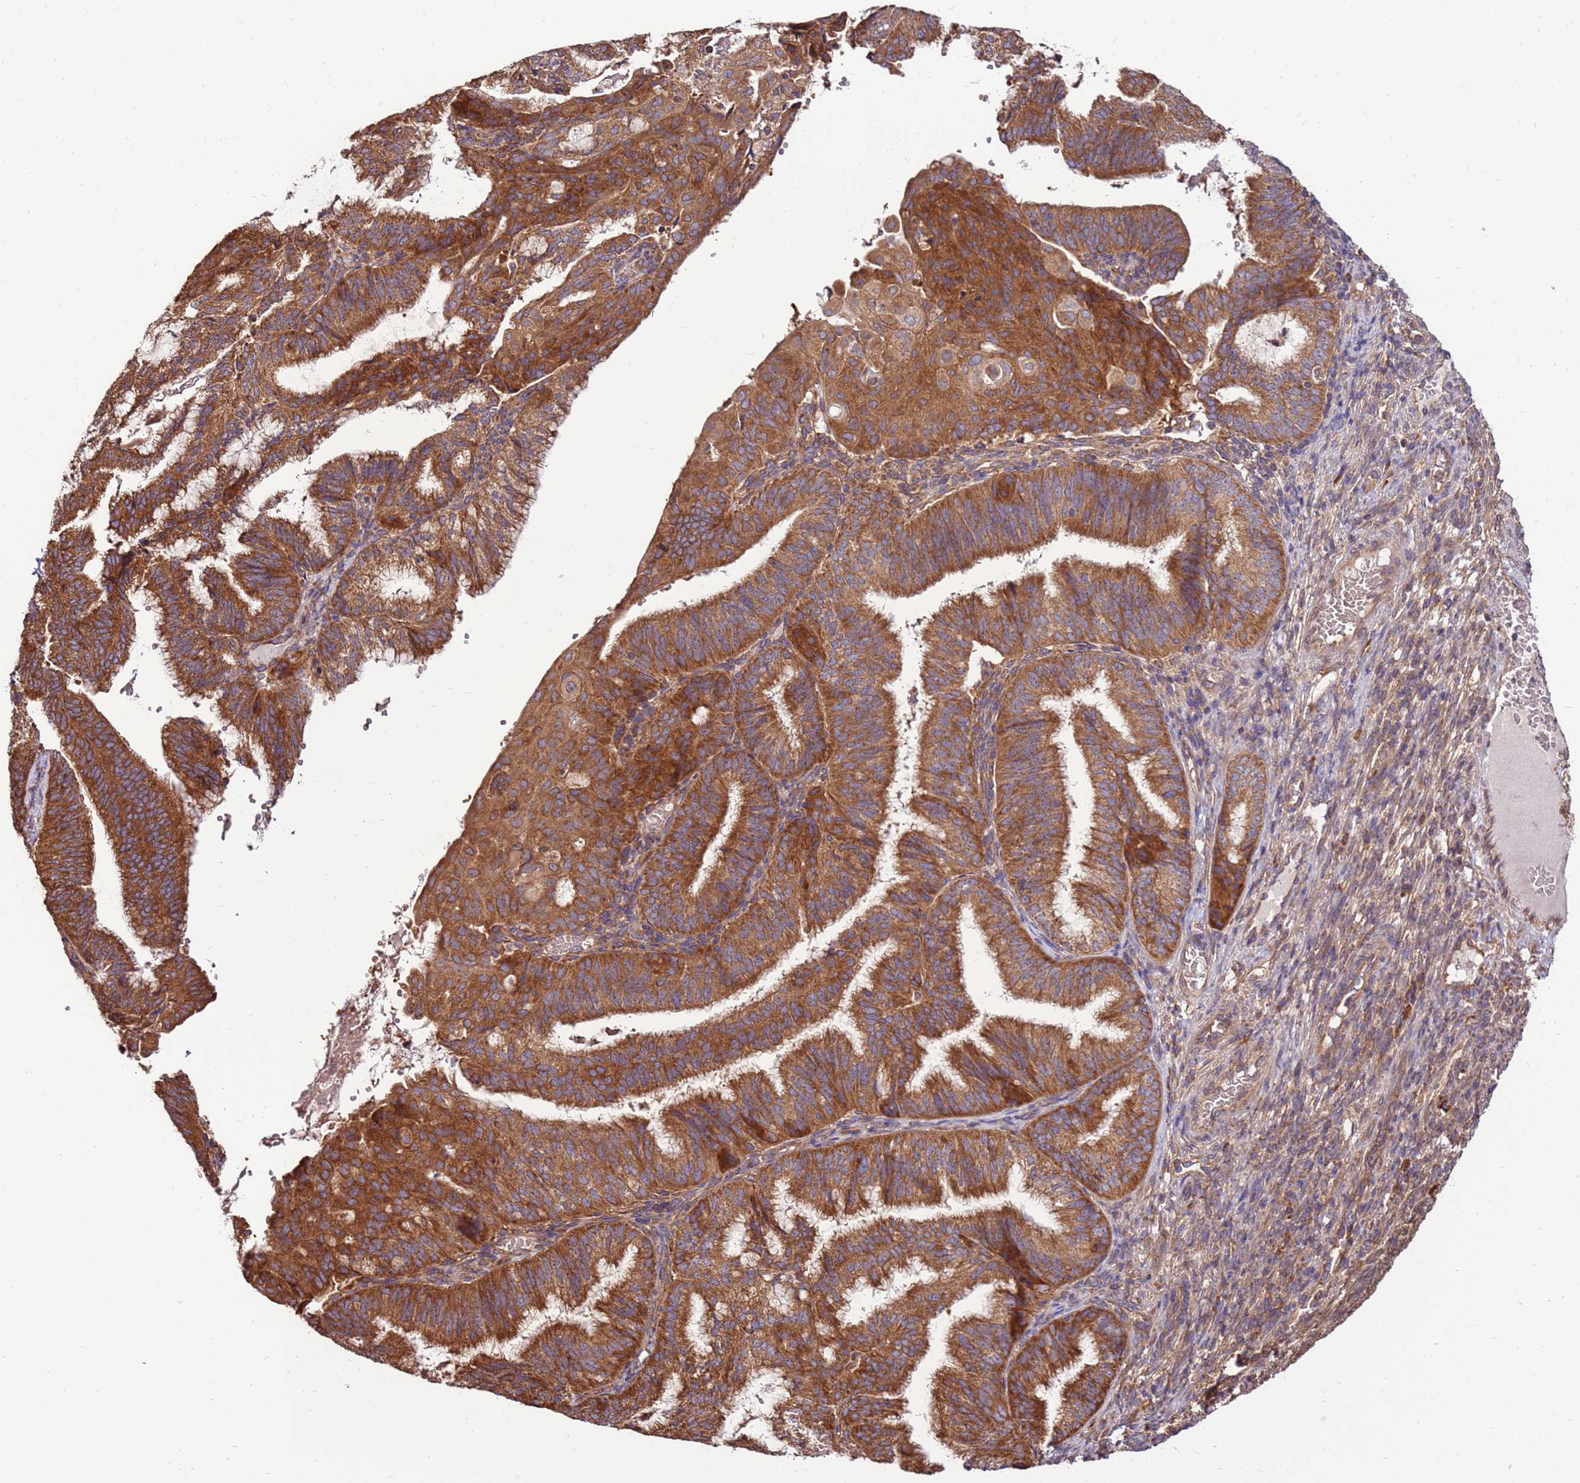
{"staining": {"intensity": "moderate", "quantity": ">75%", "location": "cytoplasmic/membranous"}, "tissue": "endometrial cancer", "cell_type": "Tumor cells", "image_type": "cancer", "snomed": [{"axis": "morphology", "description": "Adenocarcinoma, NOS"}, {"axis": "topography", "description": "Endometrium"}], "caption": "A photomicrograph of human endometrial cancer stained for a protein displays moderate cytoplasmic/membranous brown staining in tumor cells.", "gene": "SLC44A5", "patient": {"sex": "female", "age": 49}}